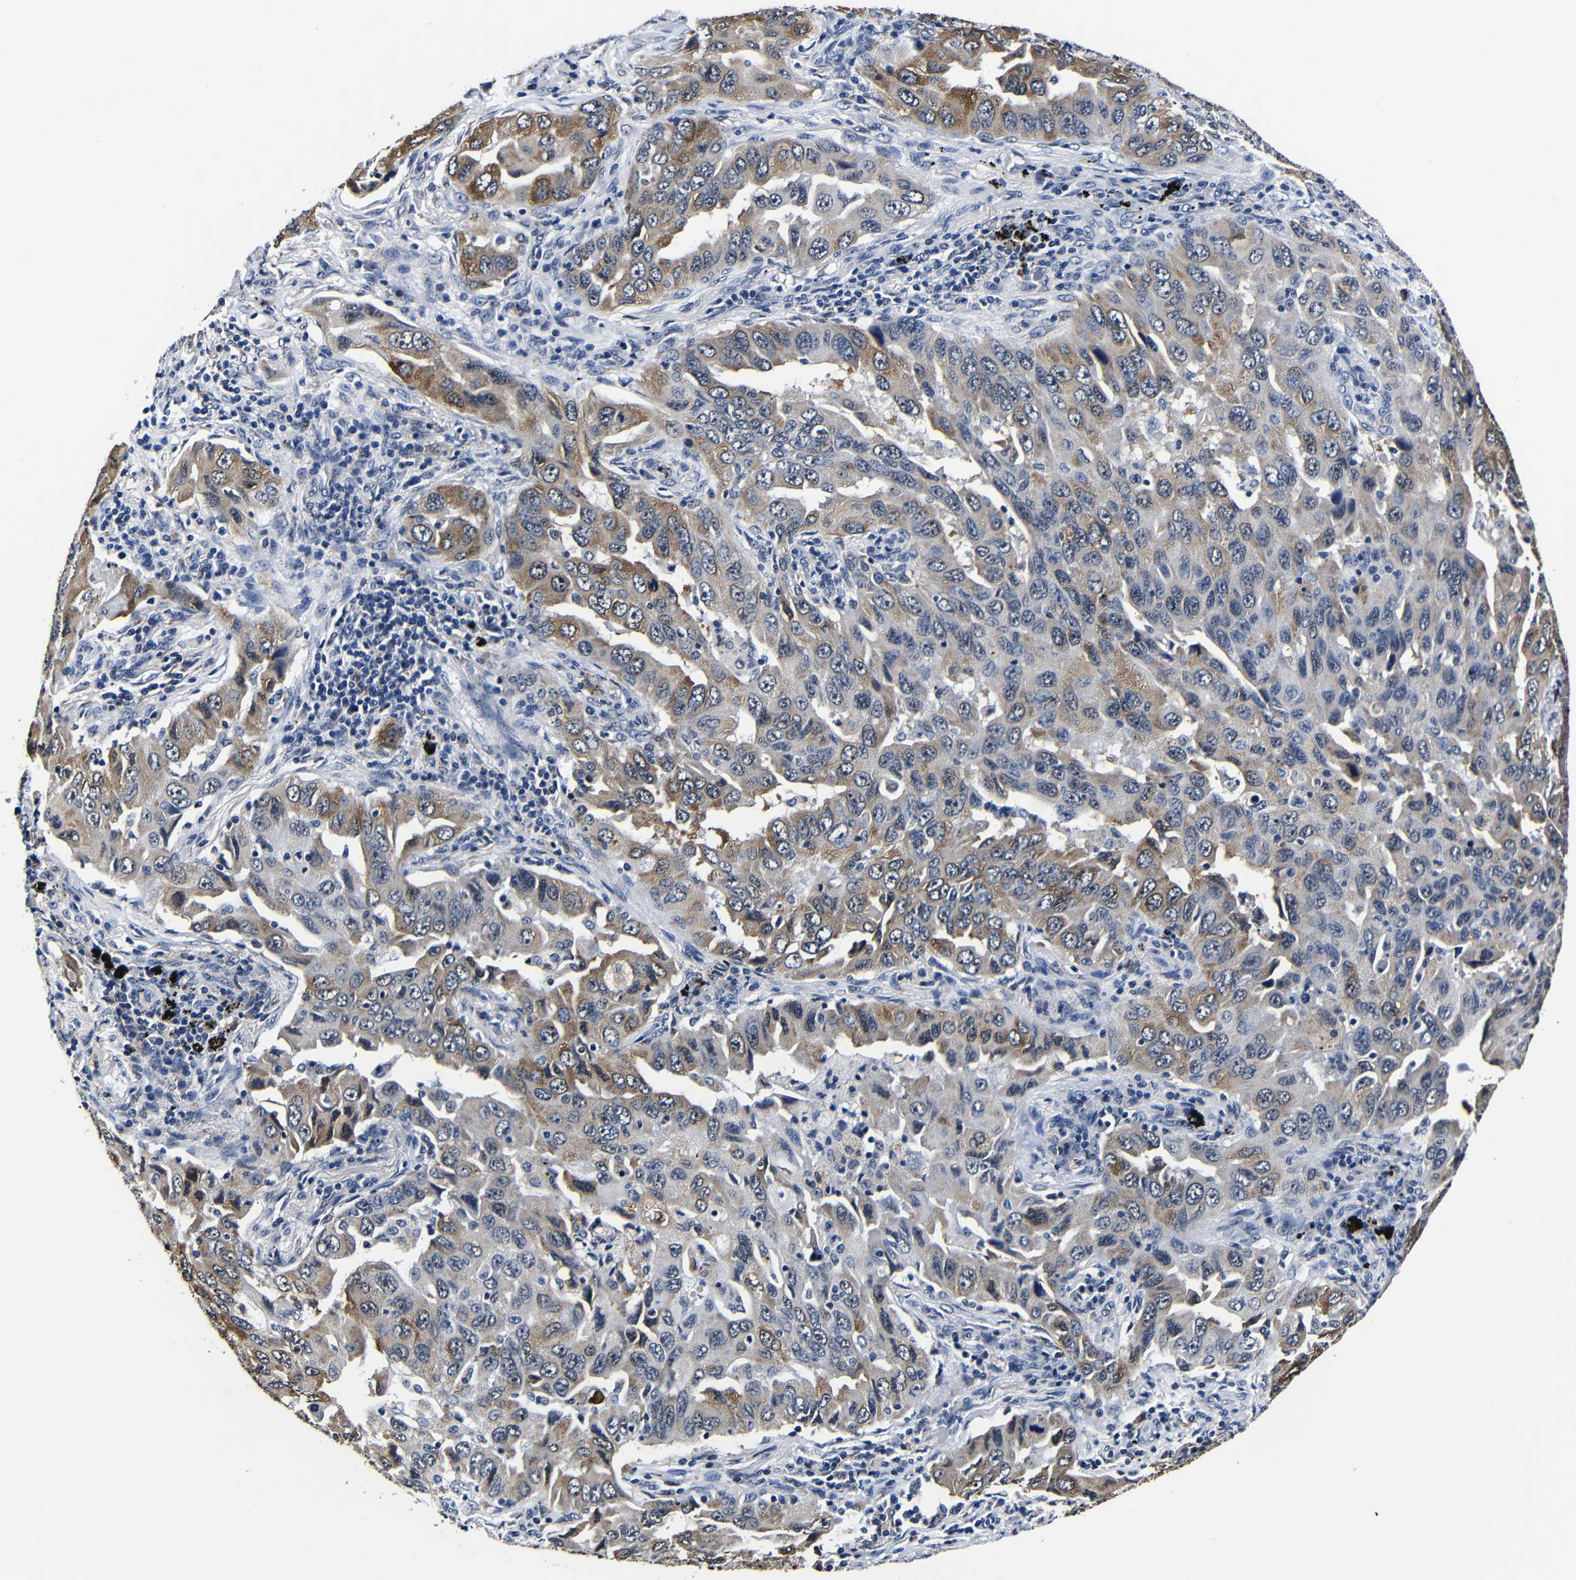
{"staining": {"intensity": "moderate", "quantity": "25%-75%", "location": "cytoplasmic/membranous"}, "tissue": "lung cancer", "cell_type": "Tumor cells", "image_type": "cancer", "snomed": [{"axis": "morphology", "description": "Adenocarcinoma, NOS"}, {"axis": "topography", "description": "Lung"}], "caption": "IHC micrograph of neoplastic tissue: human lung cancer (adenocarcinoma) stained using immunohistochemistry (IHC) exhibits medium levels of moderate protein expression localized specifically in the cytoplasmic/membranous of tumor cells, appearing as a cytoplasmic/membranous brown color.", "gene": "DEPP1", "patient": {"sex": "female", "age": 65}}